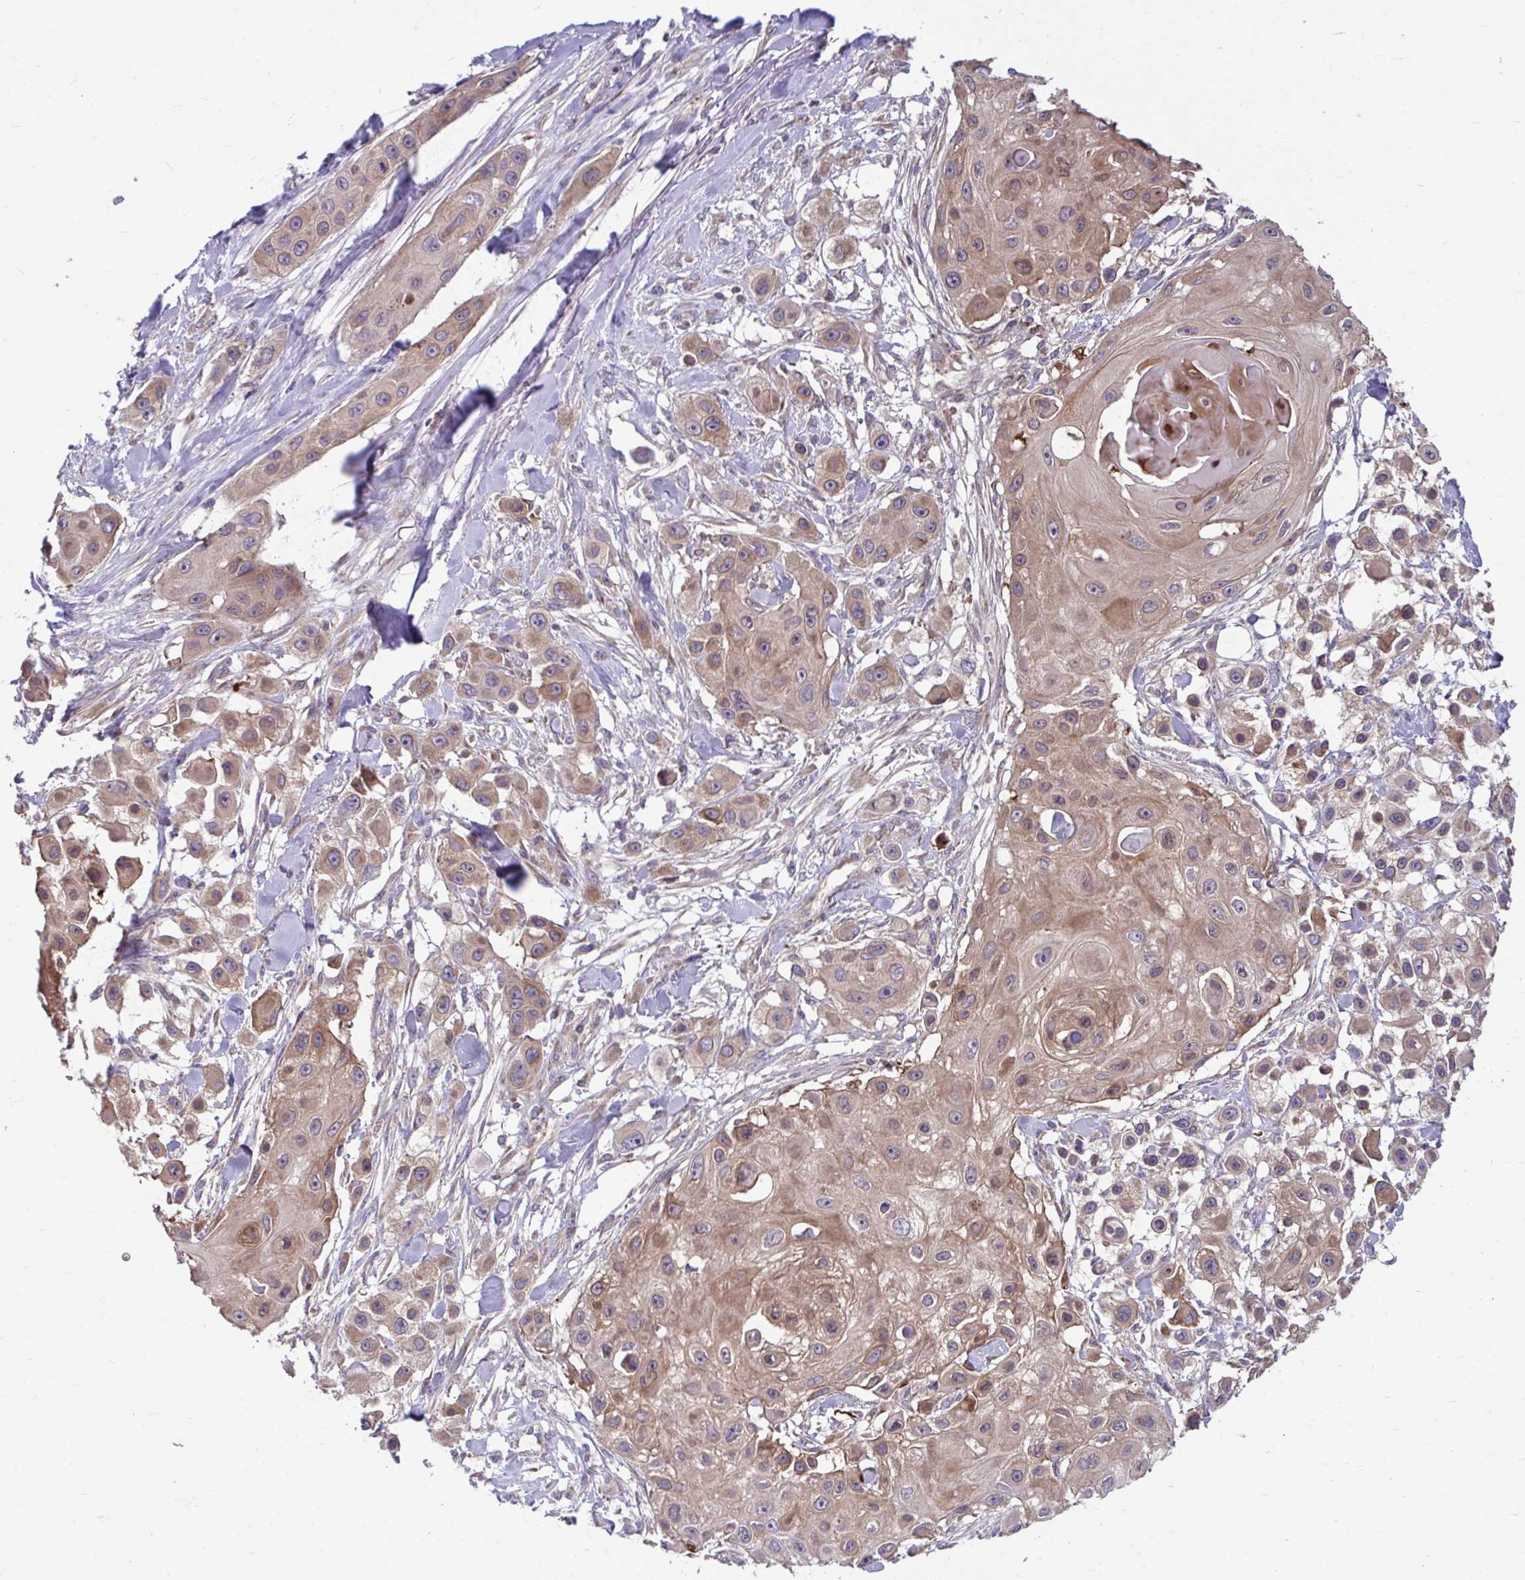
{"staining": {"intensity": "moderate", "quantity": ">75%", "location": "cytoplasmic/membranous"}, "tissue": "skin cancer", "cell_type": "Tumor cells", "image_type": "cancer", "snomed": [{"axis": "morphology", "description": "Squamous cell carcinoma, NOS"}, {"axis": "topography", "description": "Skin"}], "caption": "Tumor cells exhibit moderate cytoplasmic/membranous staining in about >75% of cells in squamous cell carcinoma (skin).", "gene": "PCDHB7", "patient": {"sex": "male", "age": 63}}